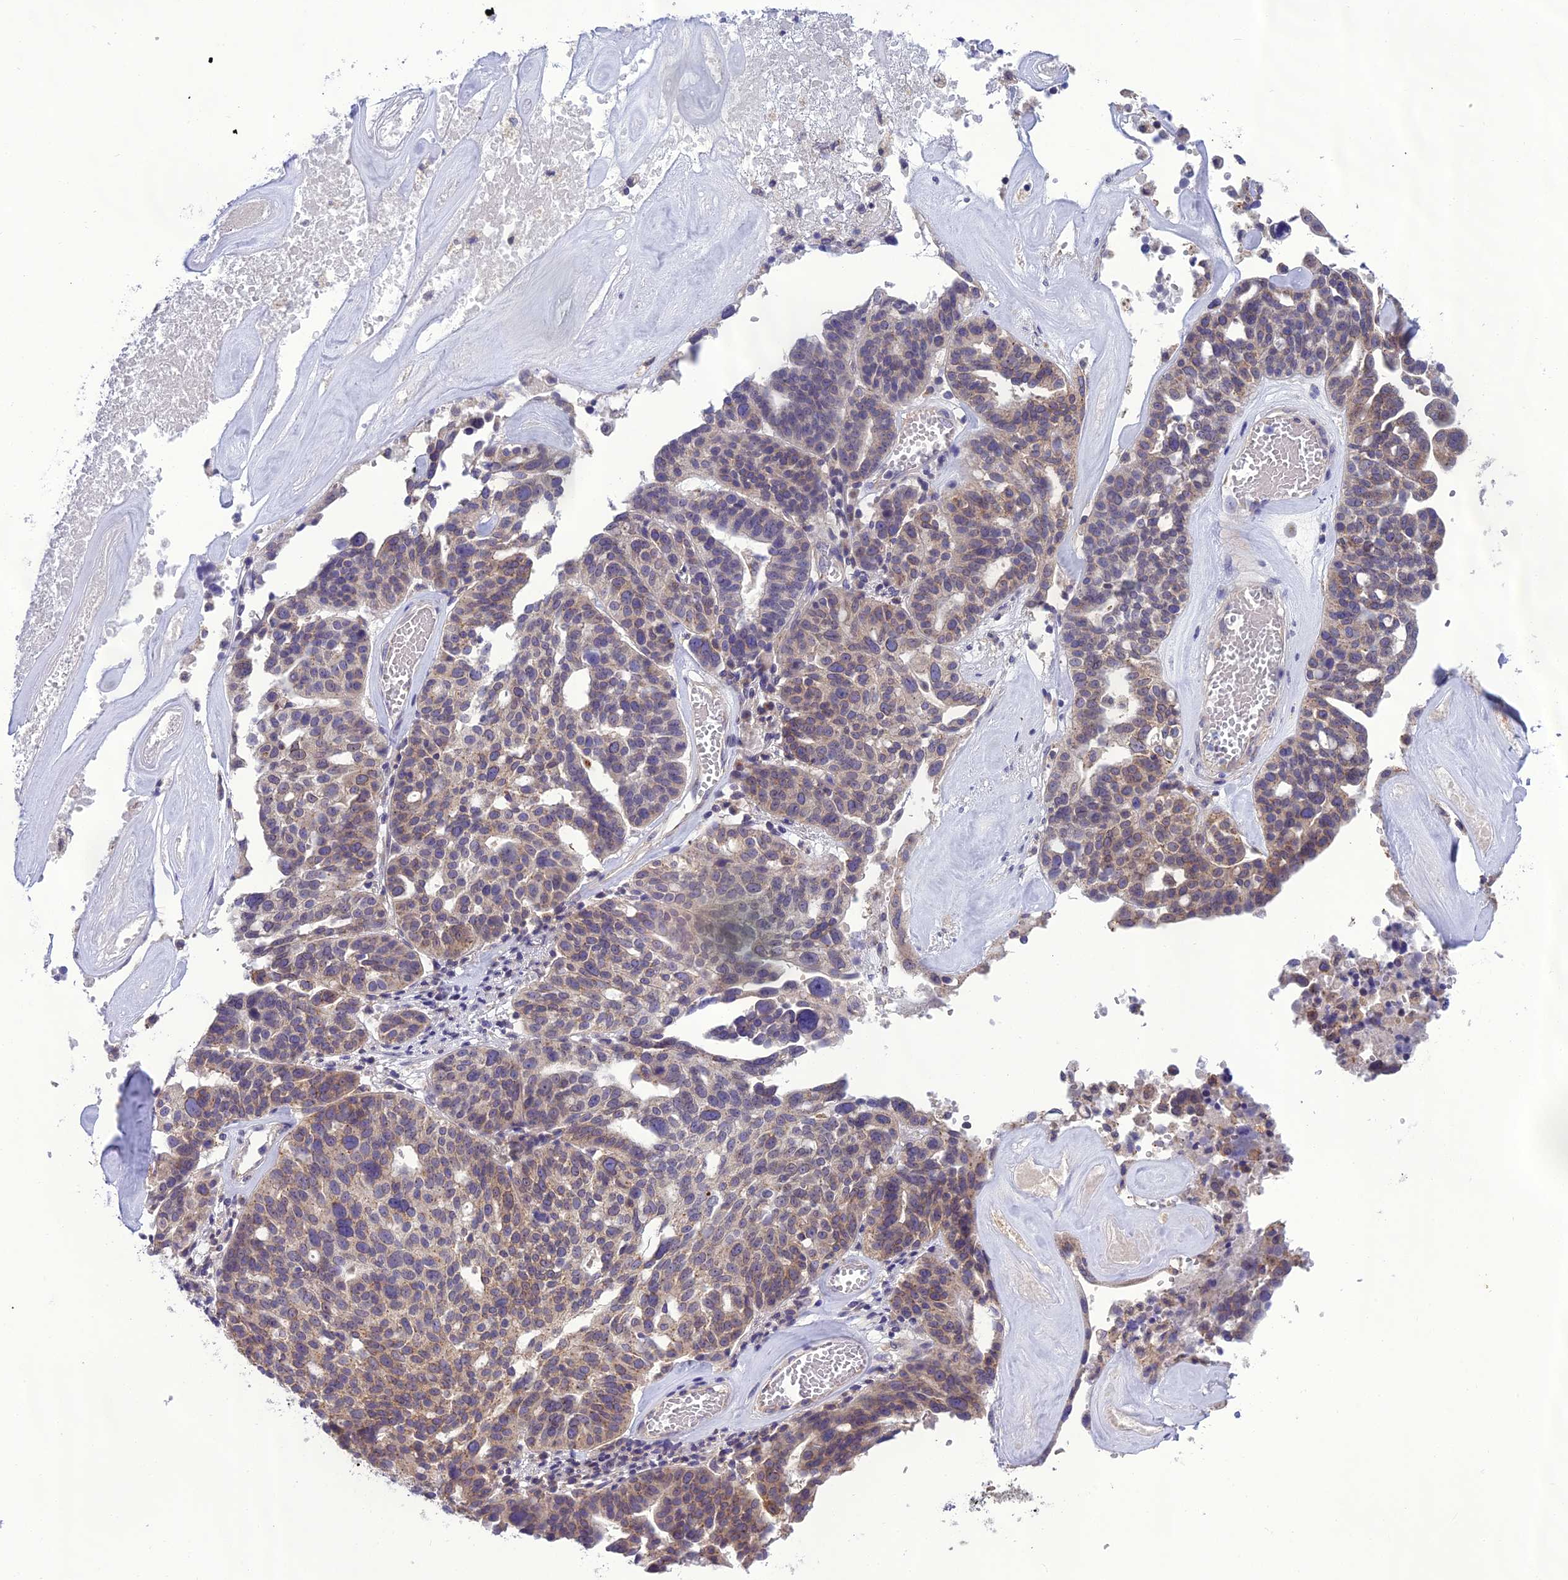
{"staining": {"intensity": "weak", "quantity": "25%-75%", "location": "cytoplasmic/membranous"}, "tissue": "ovarian cancer", "cell_type": "Tumor cells", "image_type": "cancer", "snomed": [{"axis": "morphology", "description": "Cystadenocarcinoma, serous, NOS"}, {"axis": "topography", "description": "Ovary"}], "caption": "Immunohistochemistry (IHC) staining of ovarian cancer (serous cystadenocarcinoma), which reveals low levels of weak cytoplasmic/membranous staining in about 25%-75% of tumor cells indicating weak cytoplasmic/membranous protein positivity. The staining was performed using DAB (3,3'-diaminobenzidine) (brown) for protein detection and nuclei were counterstained in hematoxylin (blue).", "gene": "GOLPH3", "patient": {"sex": "female", "age": 59}}